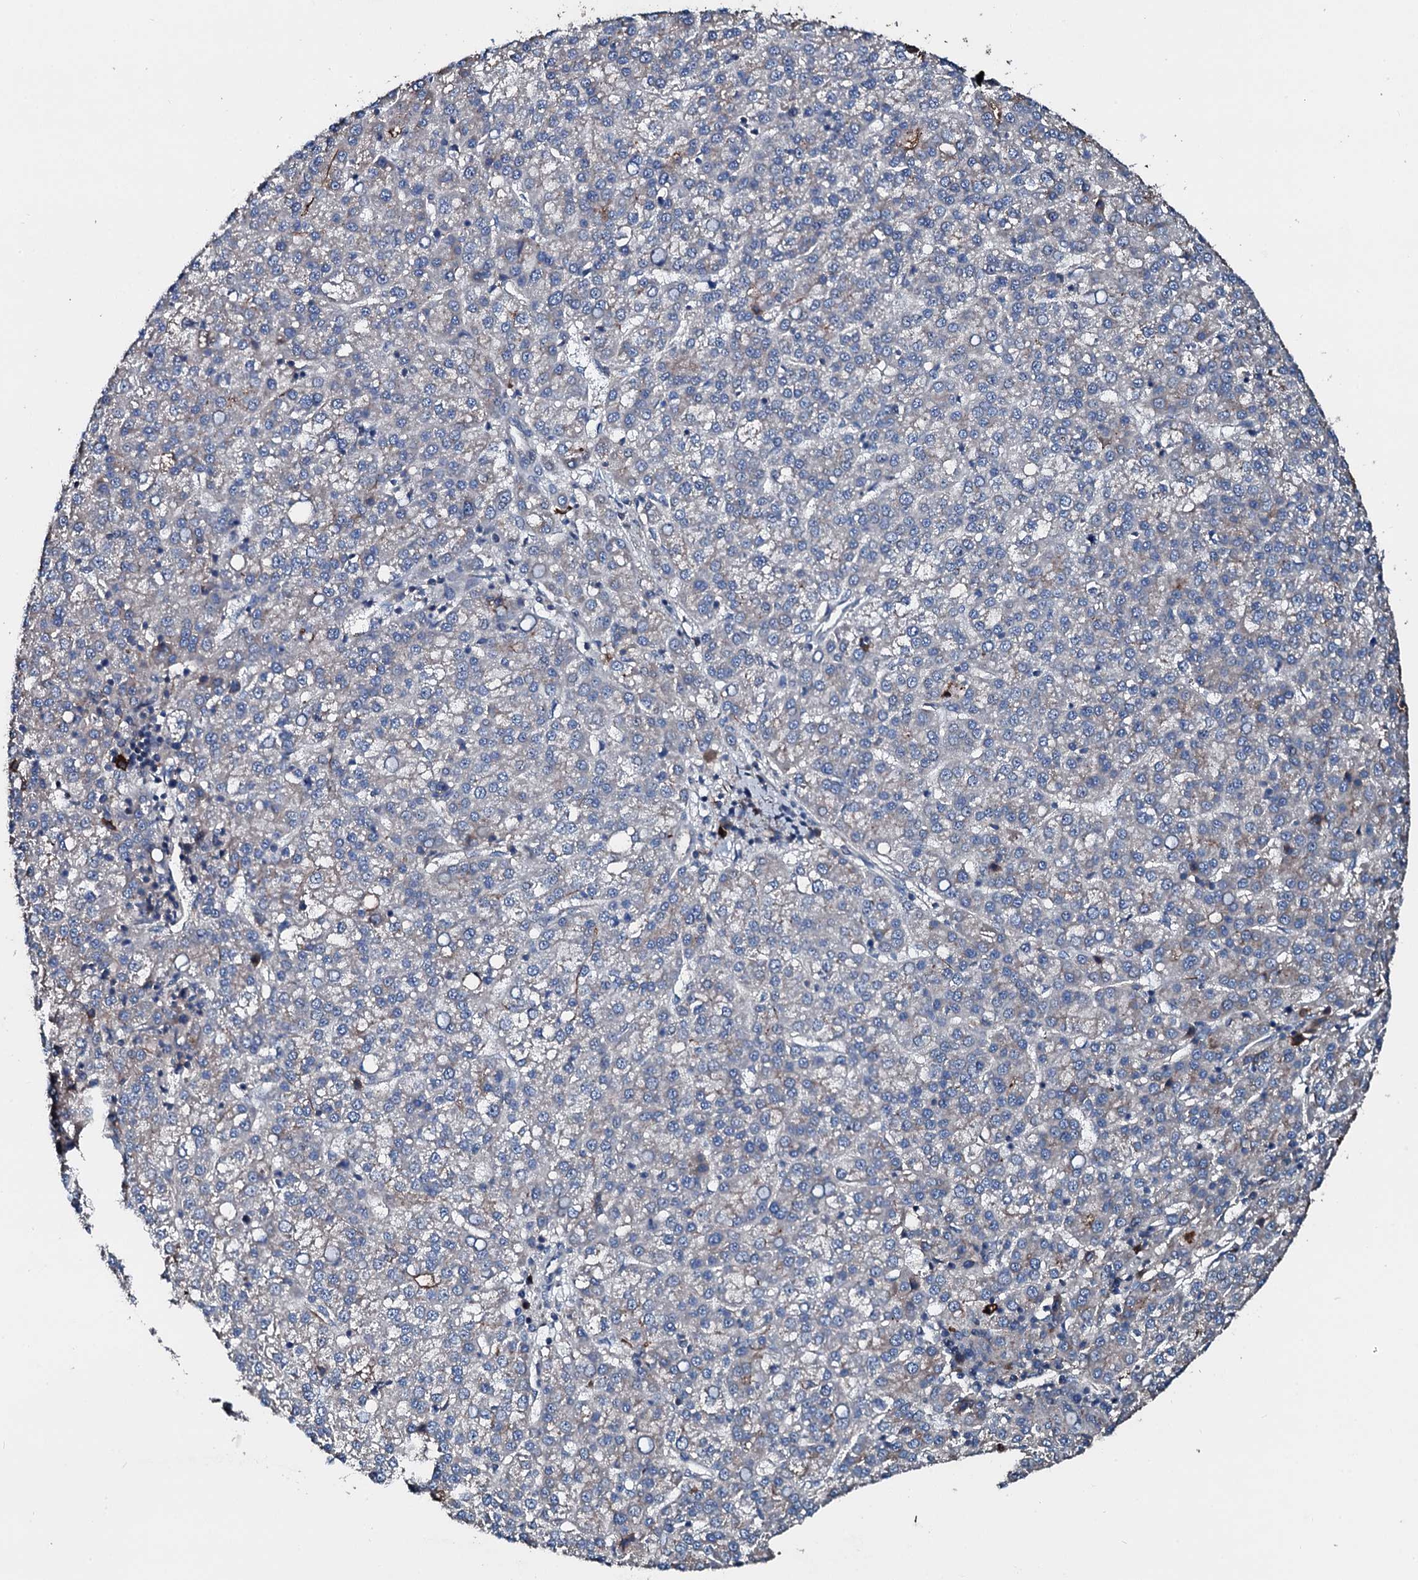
{"staining": {"intensity": "negative", "quantity": "none", "location": "none"}, "tissue": "liver cancer", "cell_type": "Tumor cells", "image_type": "cancer", "snomed": [{"axis": "morphology", "description": "Carcinoma, Hepatocellular, NOS"}, {"axis": "topography", "description": "Liver"}], "caption": "This image is of liver hepatocellular carcinoma stained with immunohistochemistry to label a protein in brown with the nuclei are counter-stained blue. There is no staining in tumor cells.", "gene": "AARS1", "patient": {"sex": "female", "age": 58}}